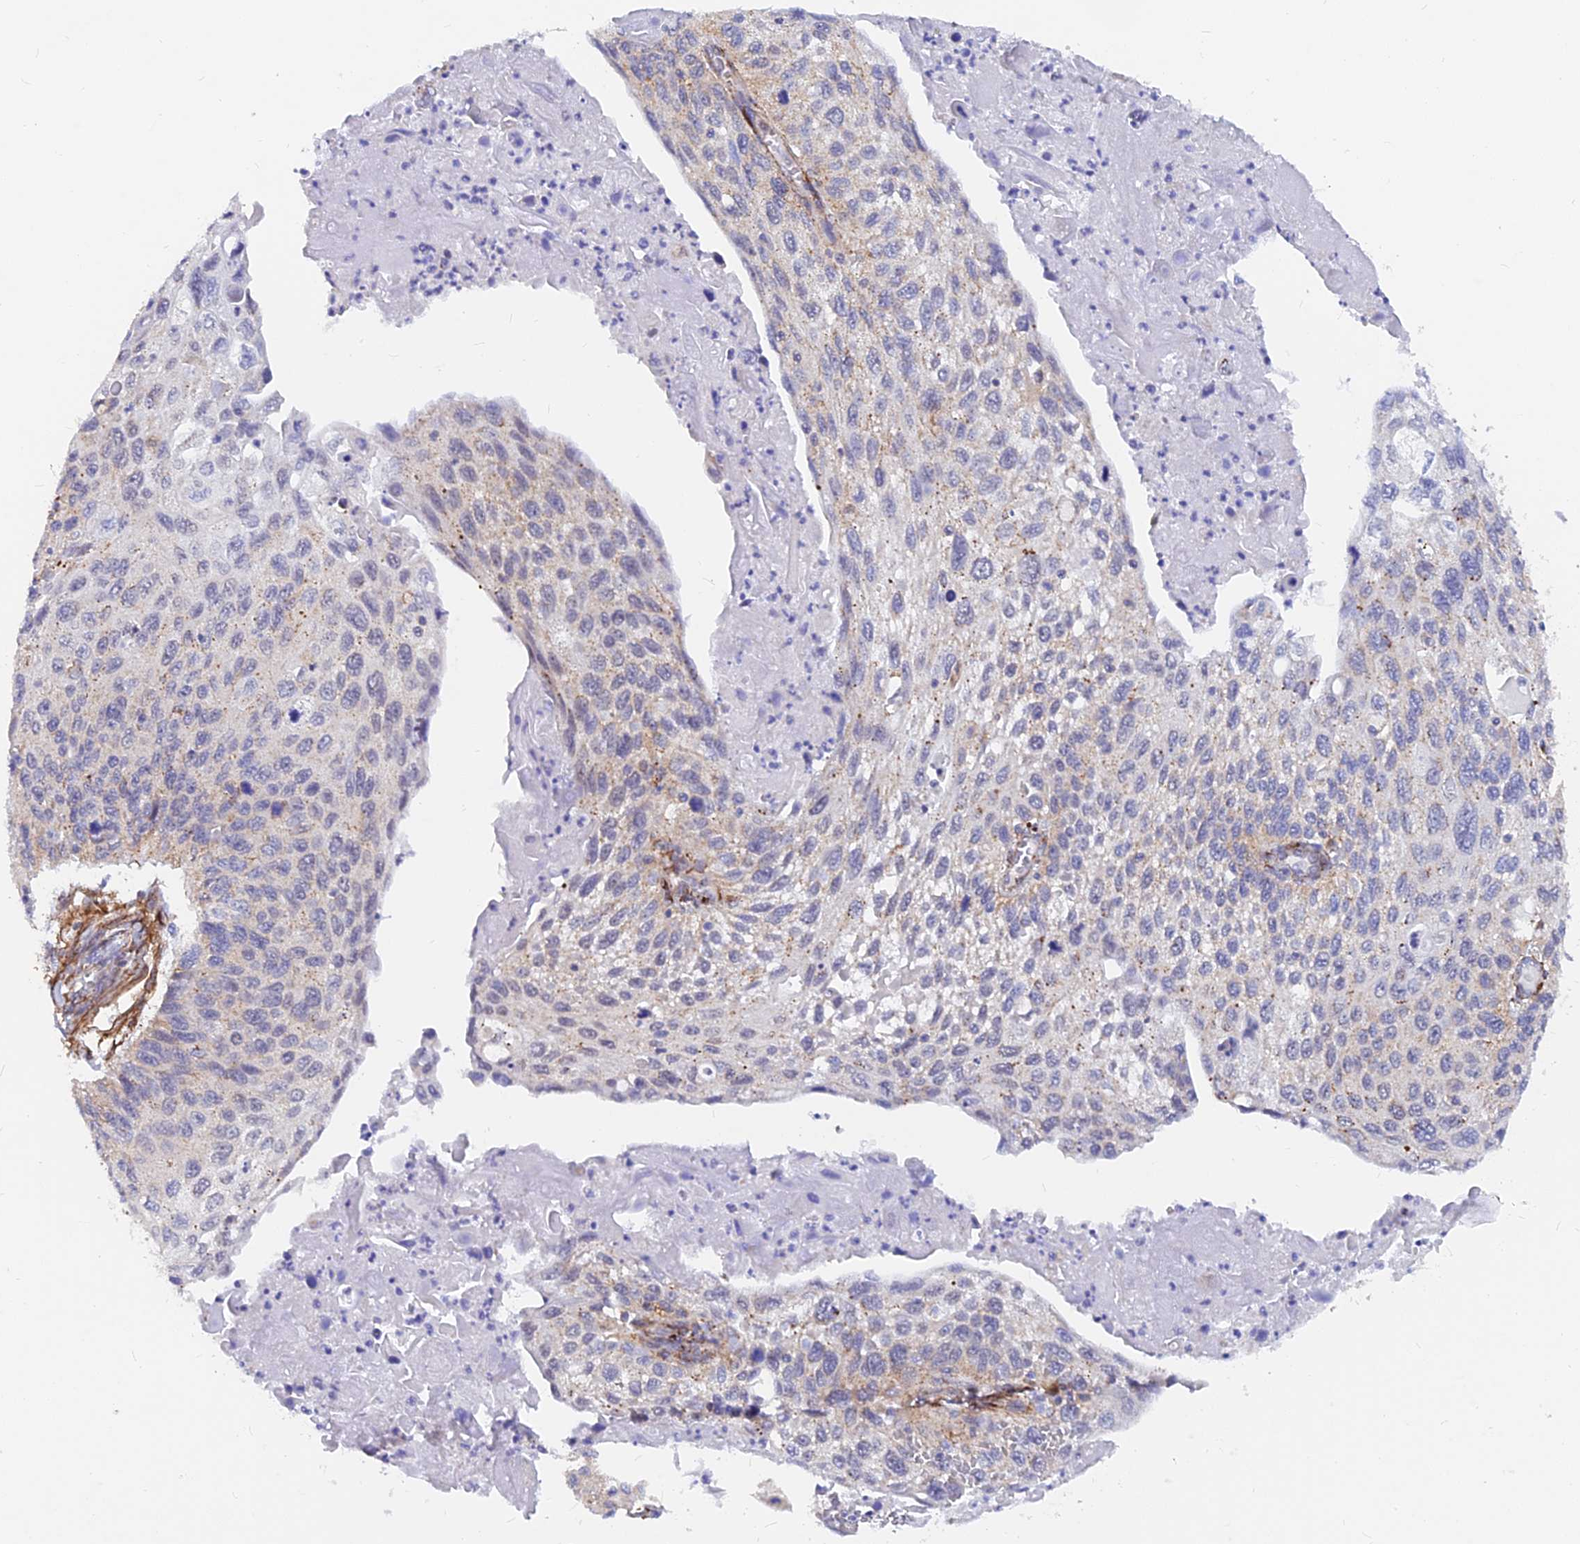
{"staining": {"intensity": "weak", "quantity": "<25%", "location": "cytoplasmic/membranous"}, "tissue": "cervical cancer", "cell_type": "Tumor cells", "image_type": "cancer", "snomed": [{"axis": "morphology", "description": "Squamous cell carcinoma, NOS"}, {"axis": "topography", "description": "Cervix"}], "caption": "DAB immunohistochemical staining of human cervical cancer exhibits no significant expression in tumor cells.", "gene": "VSTM2L", "patient": {"sex": "female", "age": 70}}